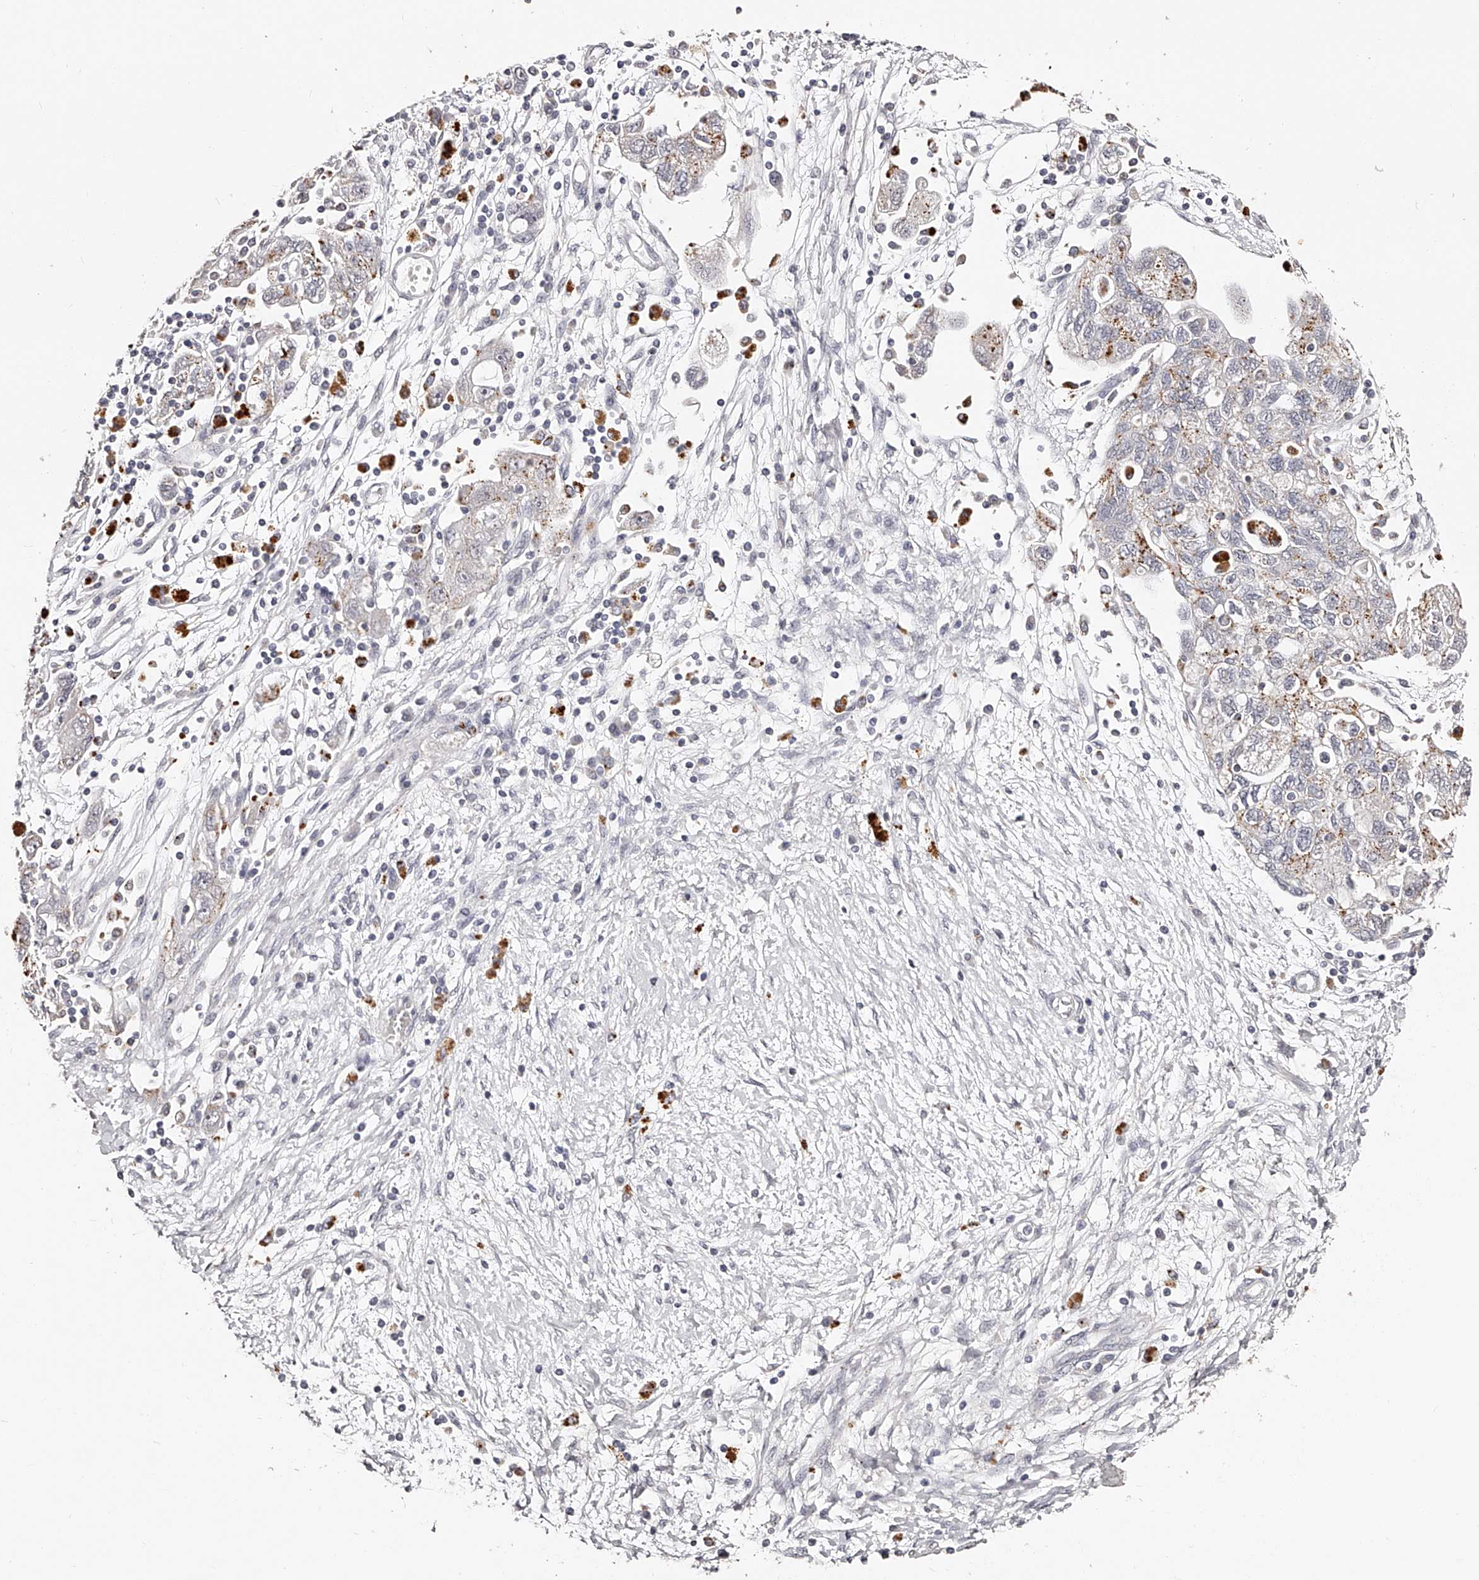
{"staining": {"intensity": "weak", "quantity": "<25%", "location": "cytoplasmic/membranous"}, "tissue": "ovarian cancer", "cell_type": "Tumor cells", "image_type": "cancer", "snomed": [{"axis": "morphology", "description": "Carcinoma, NOS"}, {"axis": "morphology", "description": "Cystadenocarcinoma, serous, NOS"}, {"axis": "topography", "description": "Ovary"}], "caption": "This is an immunohistochemistry histopathology image of human carcinoma (ovarian). There is no staining in tumor cells.", "gene": "SLC35D3", "patient": {"sex": "female", "age": 69}}